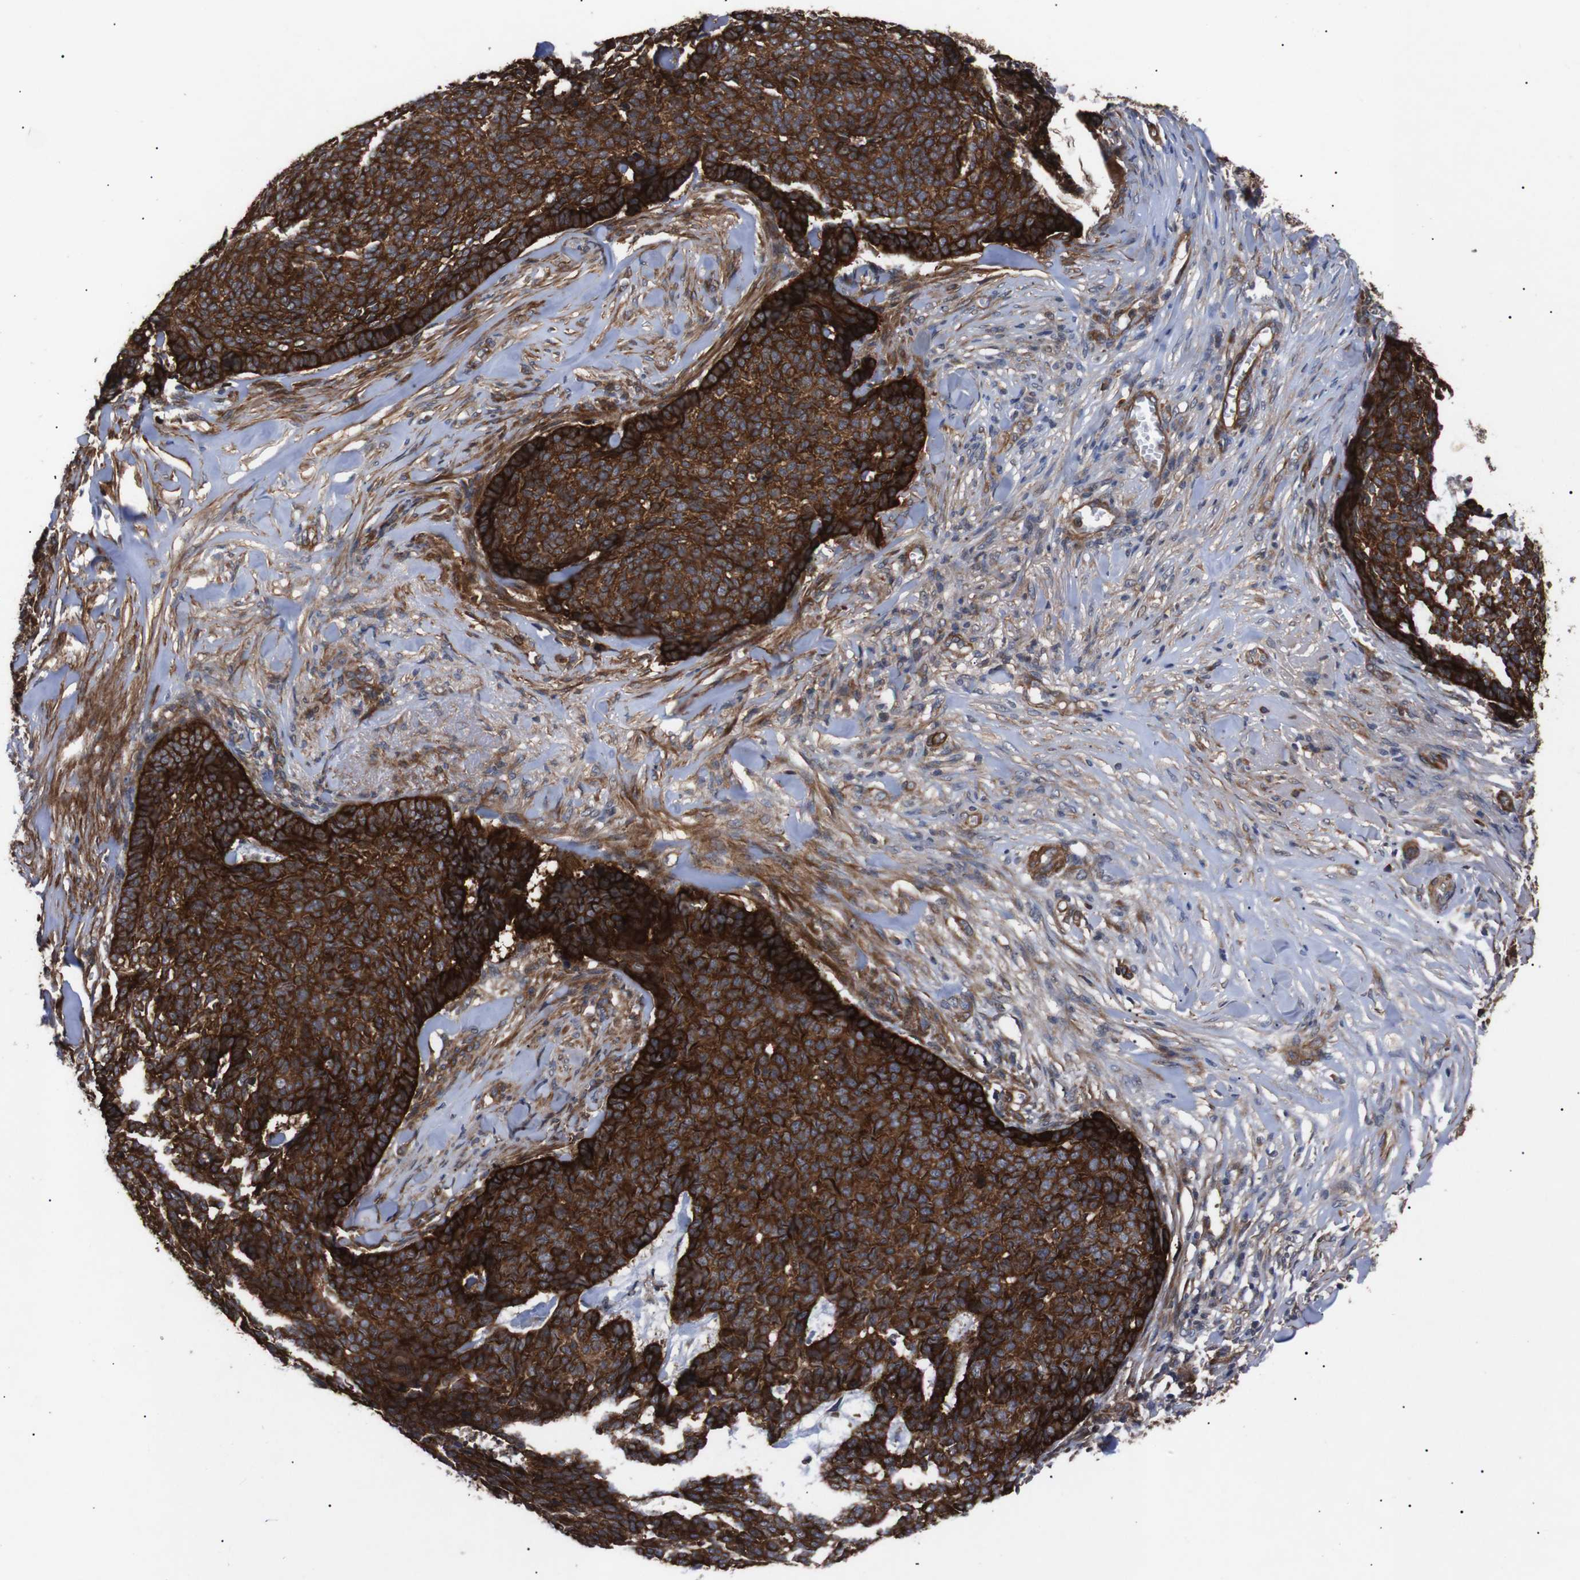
{"staining": {"intensity": "strong", "quantity": ">75%", "location": "cytoplasmic/membranous"}, "tissue": "skin cancer", "cell_type": "Tumor cells", "image_type": "cancer", "snomed": [{"axis": "morphology", "description": "Basal cell carcinoma"}, {"axis": "topography", "description": "Skin"}], "caption": "Human skin cancer stained with a protein marker displays strong staining in tumor cells.", "gene": "PAWR", "patient": {"sex": "male", "age": 84}}